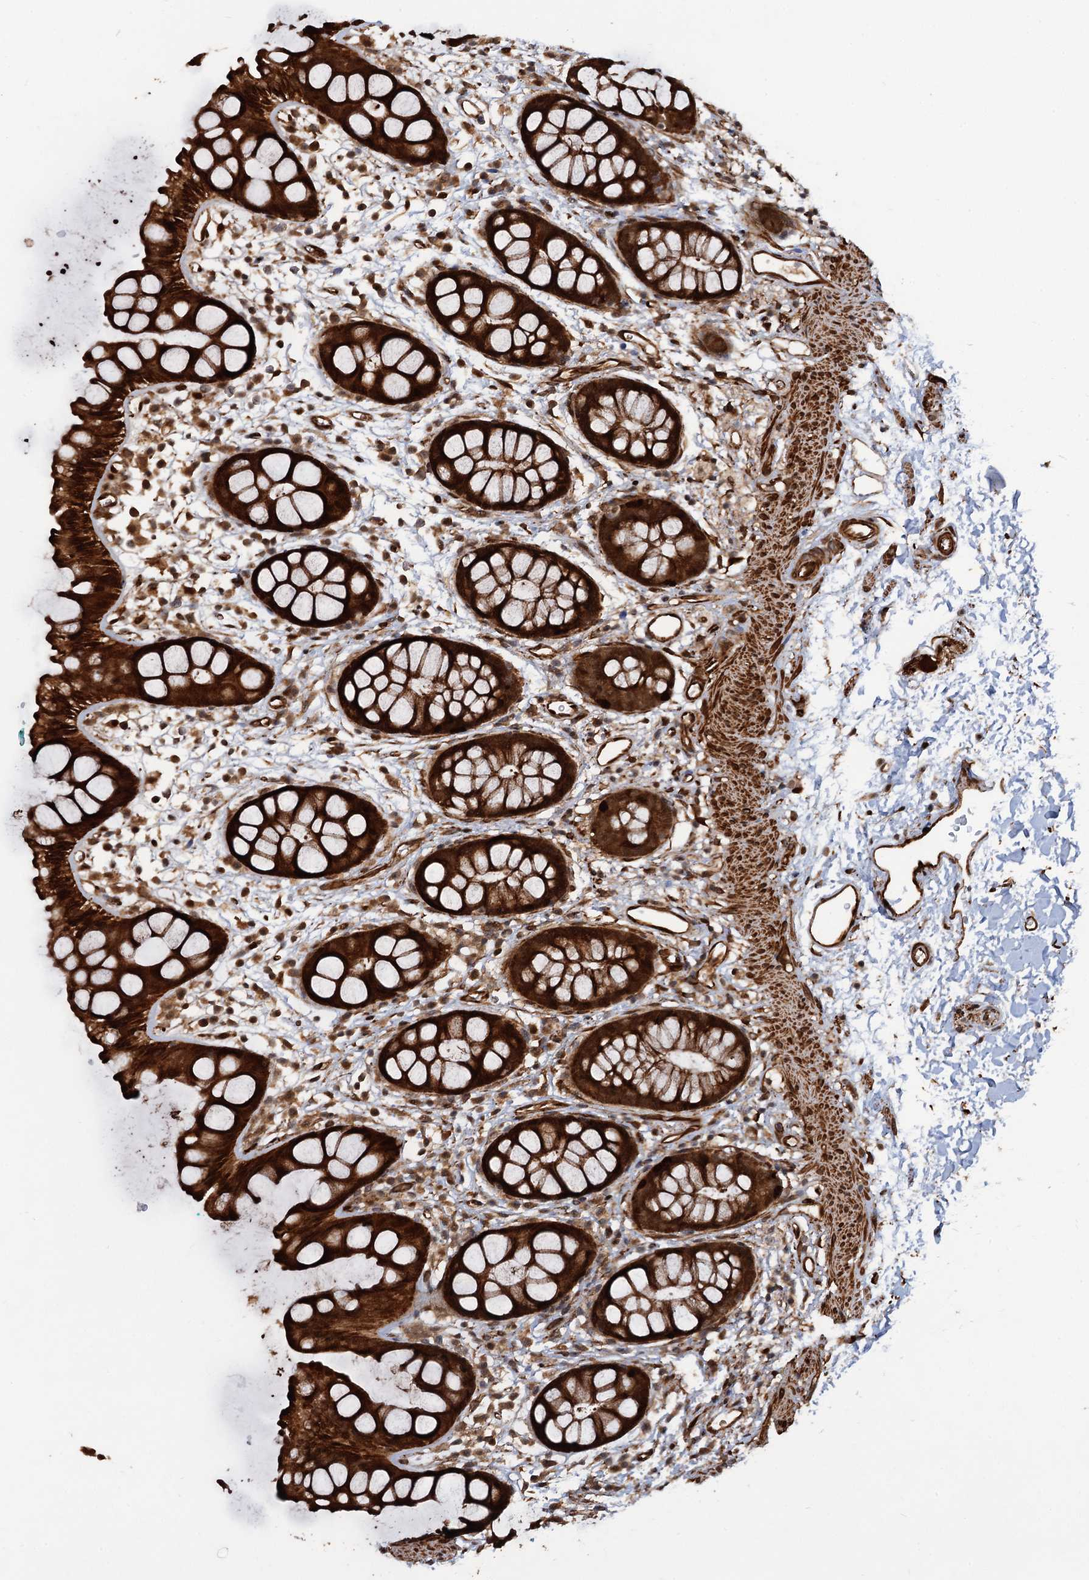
{"staining": {"intensity": "strong", "quantity": ">75%", "location": "cytoplasmic/membranous,nuclear"}, "tissue": "rectum", "cell_type": "Glandular cells", "image_type": "normal", "snomed": [{"axis": "morphology", "description": "Normal tissue, NOS"}, {"axis": "topography", "description": "Rectum"}], "caption": "The micrograph displays a brown stain indicating the presence of a protein in the cytoplasmic/membranous,nuclear of glandular cells in rectum.", "gene": "SNRNP25", "patient": {"sex": "female", "age": 65}}